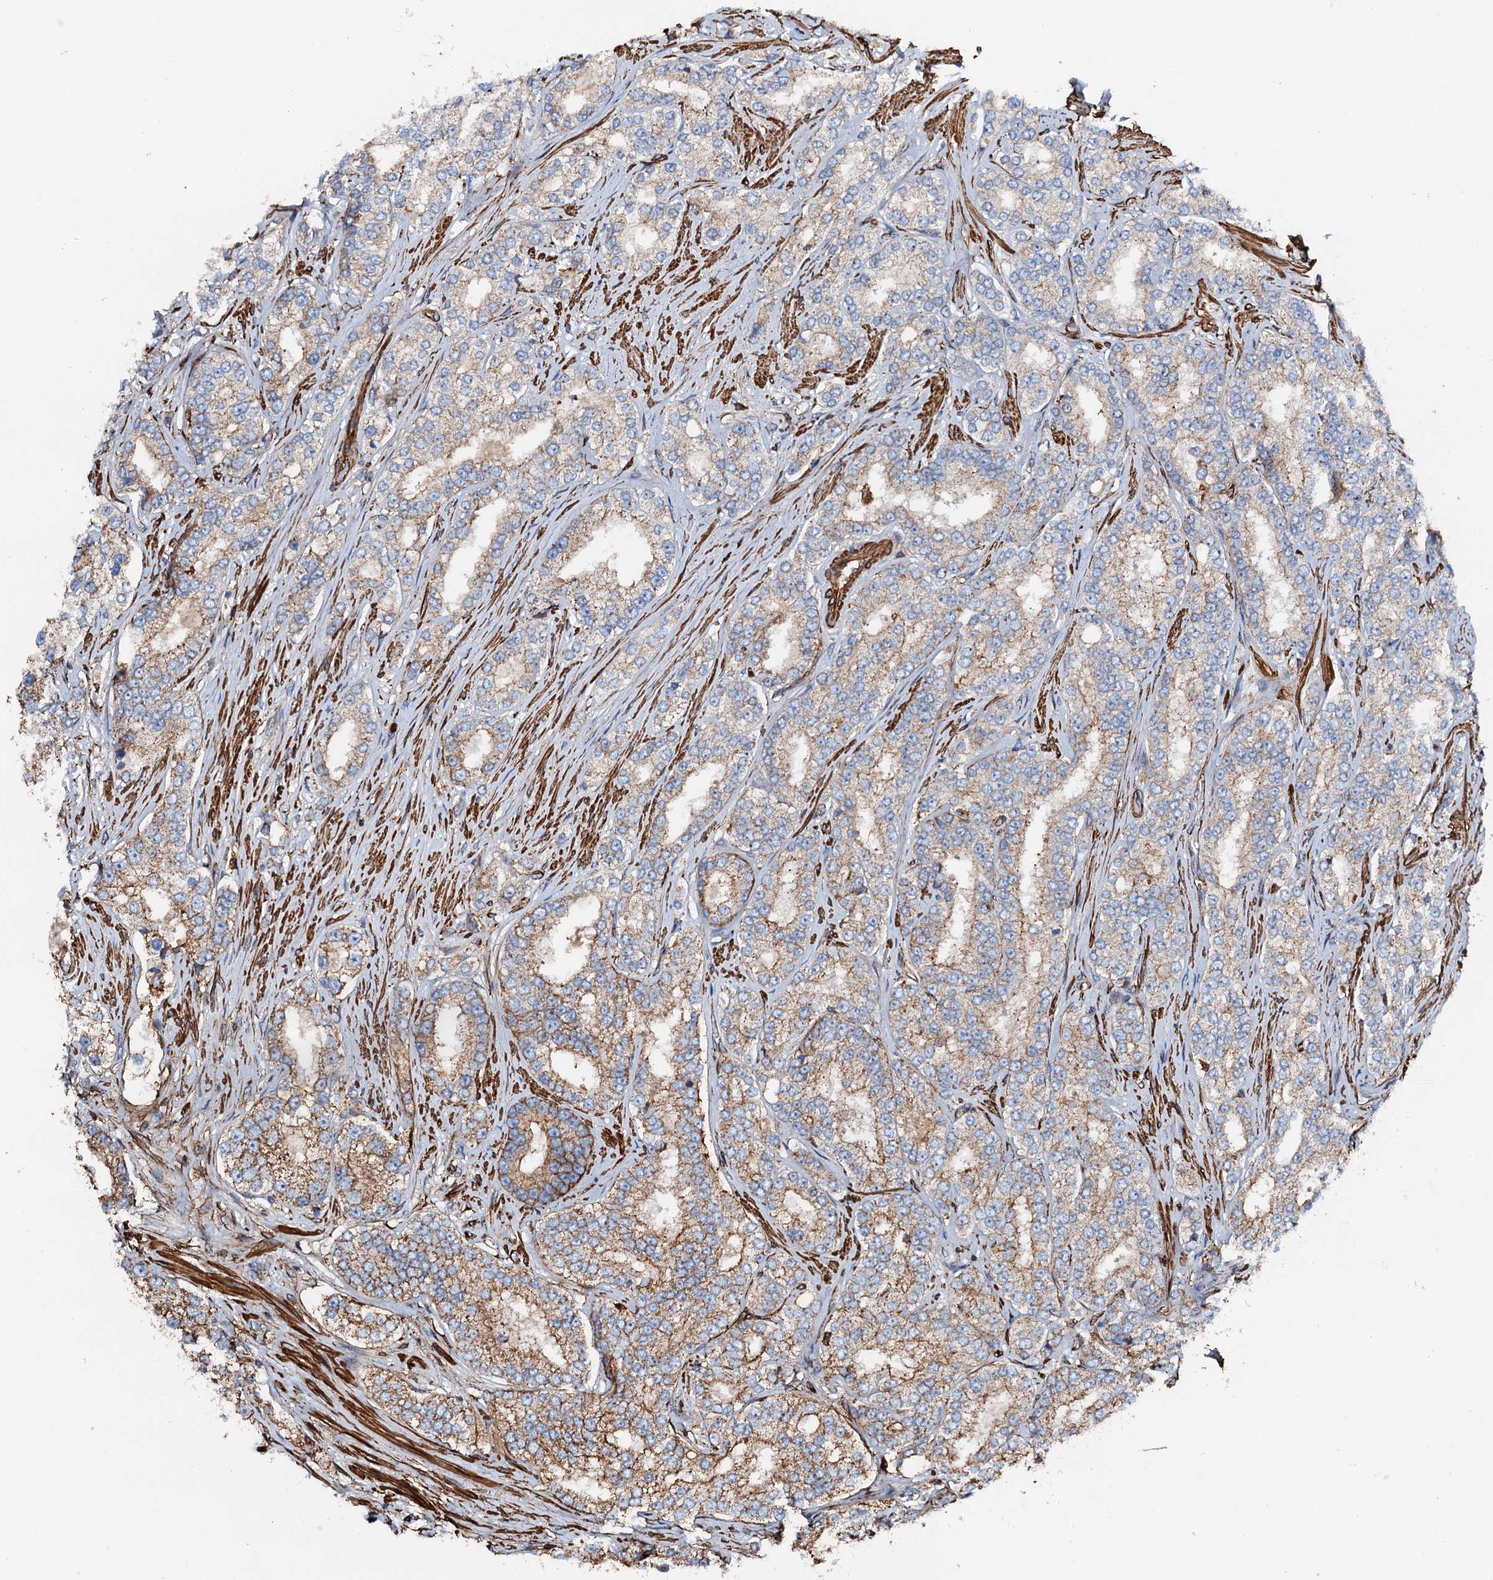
{"staining": {"intensity": "moderate", "quantity": ">75%", "location": "cytoplasmic/membranous"}, "tissue": "prostate cancer", "cell_type": "Tumor cells", "image_type": "cancer", "snomed": [{"axis": "morphology", "description": "Normal tissue, NOS"}, {"axis": "morphology", "description": "Adenocarcinoma, High grade"}, {"axis": "topography", "description": "Prostate"}], "caption": "A medium amount of moderate cytoplasmic/membranous staining is identified in about >75% of tumor cells in prostate cancer tissue.", "gene": "INTS10", "patient": {"sex": "male", "age": 83}}